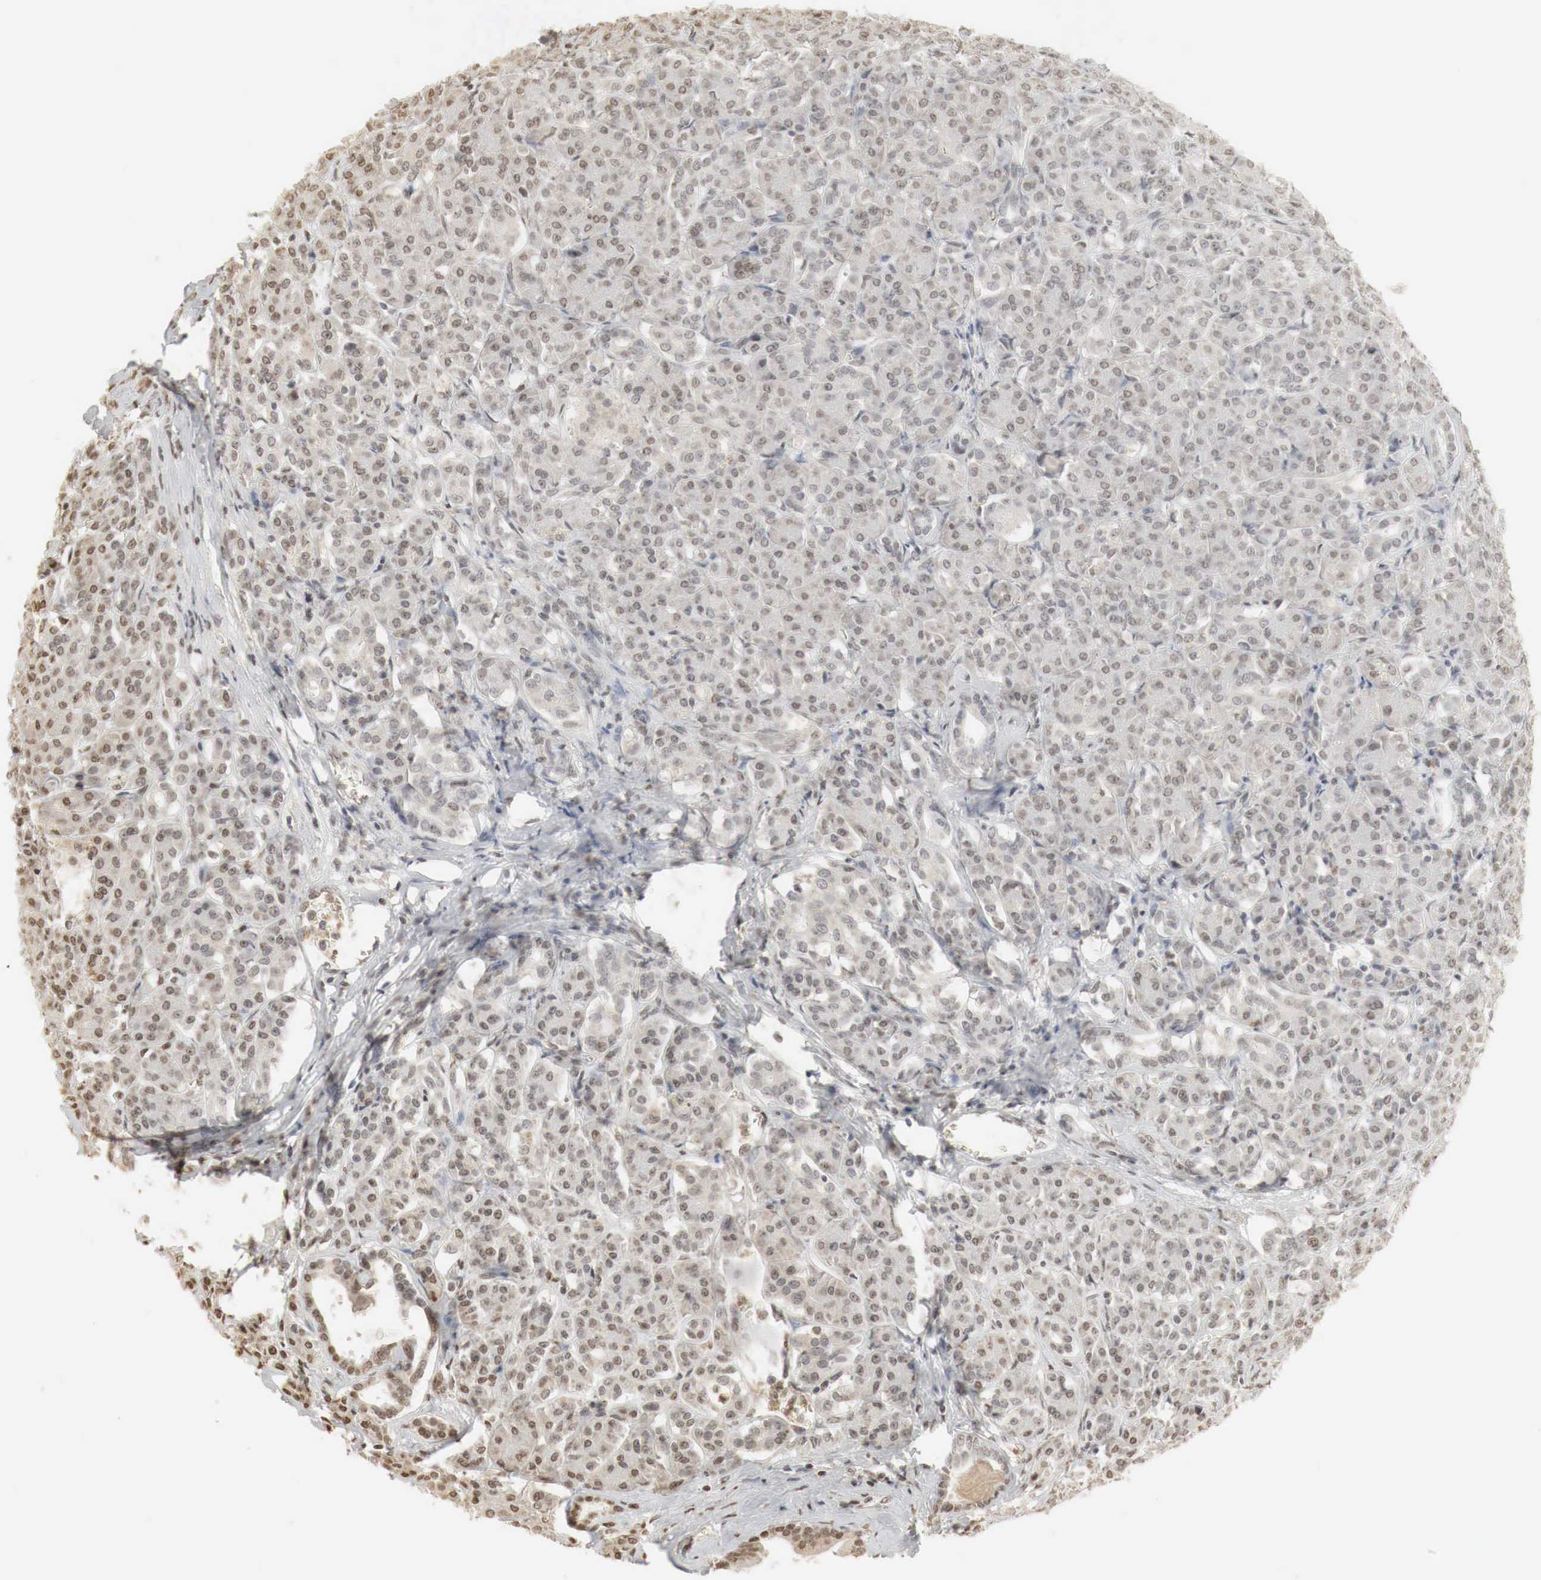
{"staining": {"intensity": "weak", "quantity": "25%-75%", "location": "cytoplasmic/membranous,nuclear"}, "tissue": "pancreas", "cell_type": "Exocrine glandular cells", "image_type": "normal", "snomed": [{"axis": "morphology", "description": "Normal tissue, NOS"}, {"axis": "topography", "description": "Lymph node"}, {"axis": "topography", "description": "Pancreas"}], "caption": "High-power microscopy captured an immunohistochemistry micrograph of unremarkable pancreas, revealing weak cytoplasmic/membranous,nuclear positivity in about 25%-75% of exocrine glandular cells. The staining was performed using DAB (3,3'-diaminobenzidine), with brown indicating positive protein expression. Nuclei are stained blue with hematoxylin.", "gene": "ERBB4", "patient": {"sex": "male", "age": 59}}